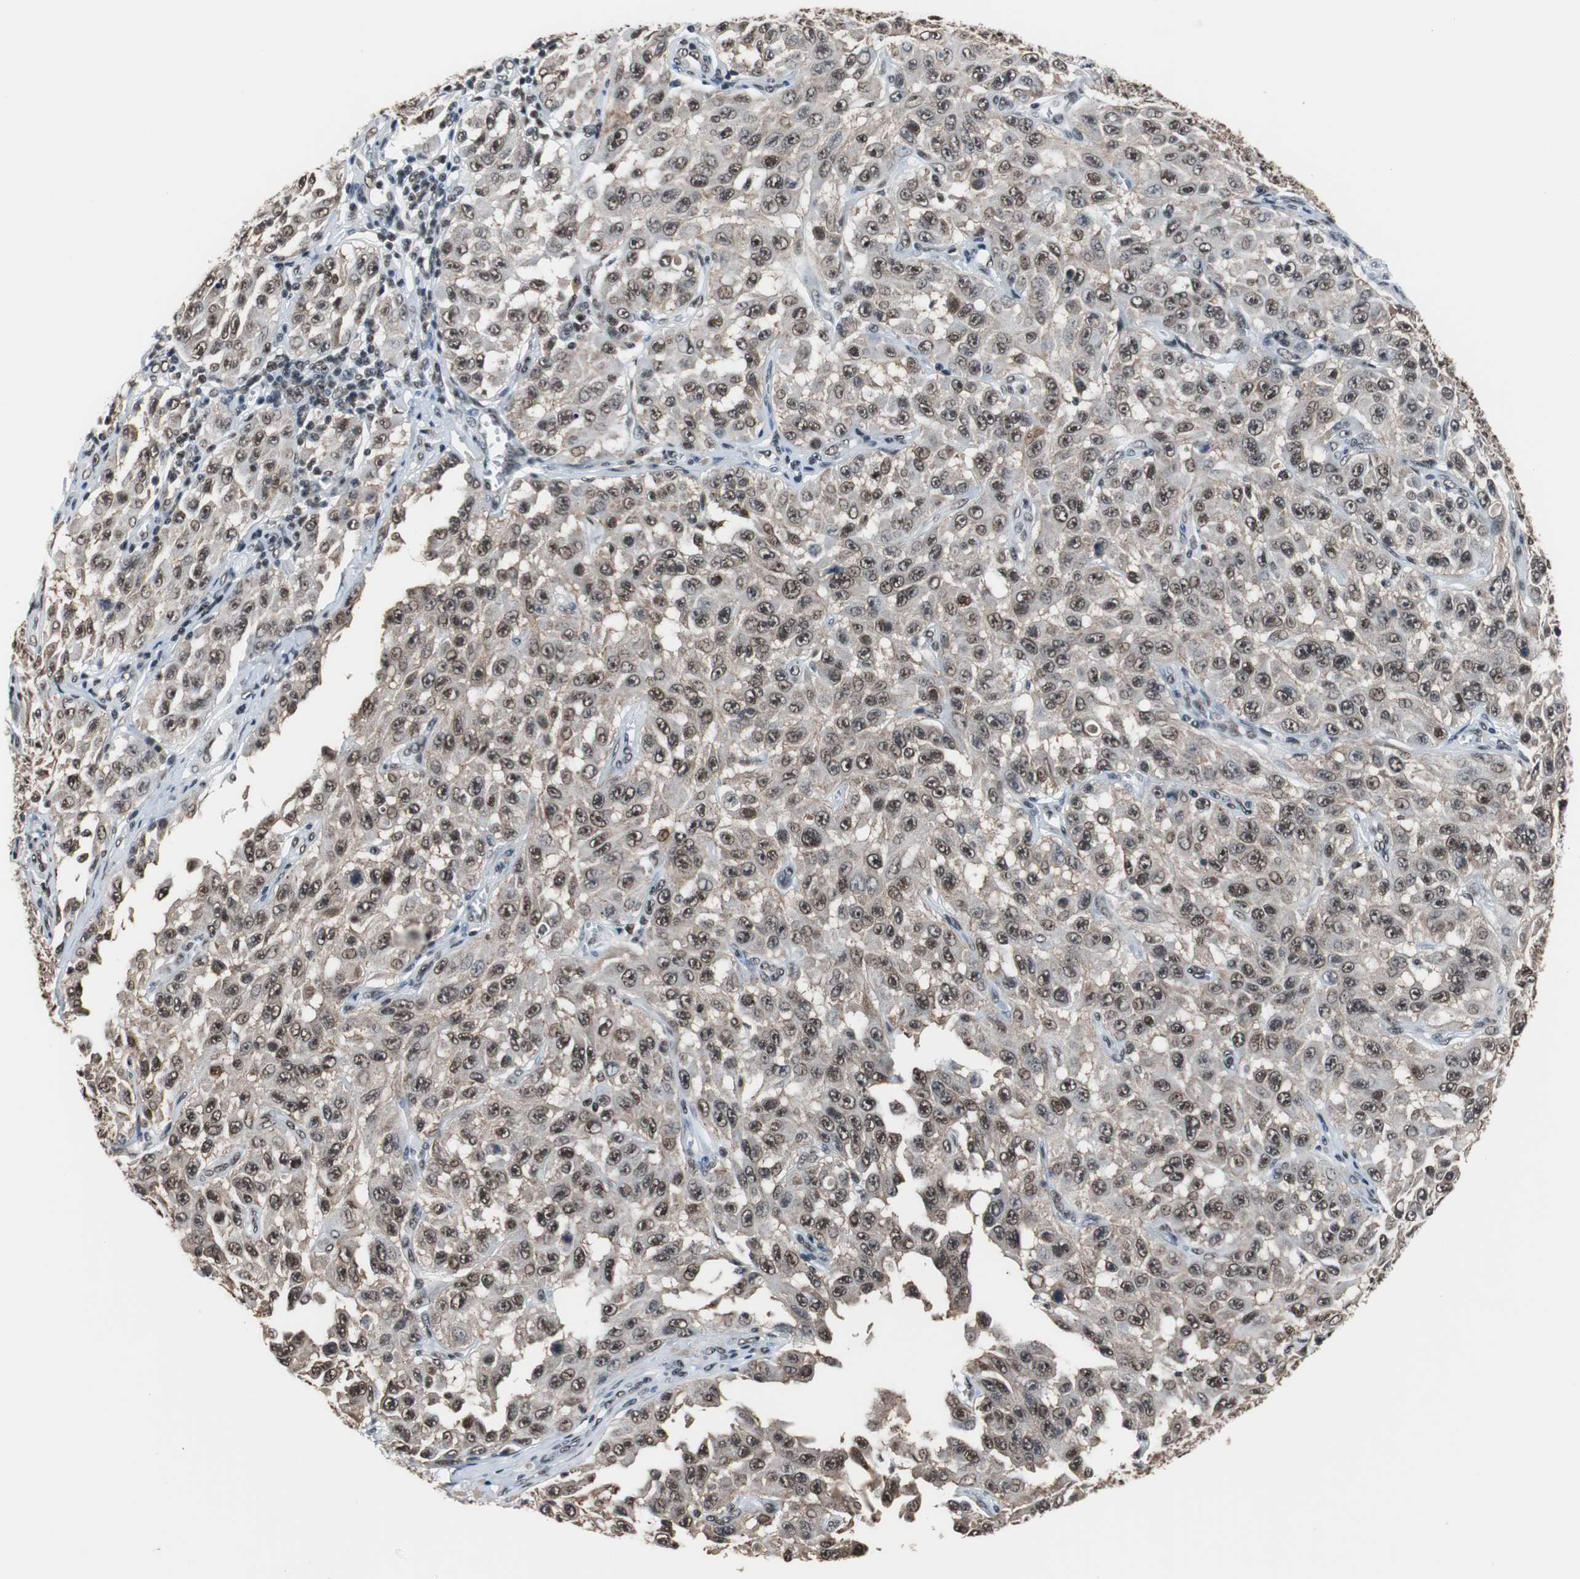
{"staining": {"intensity": "moderate", "quantity": ">75%", "location": "nuclear"}, "tissue": "melanoma", "cell_type": "Tumor cells", "image_type": "cancer", "snomed": [{"axis": "morphology", "description": "Malignant melanoma, NOS"}, {"axis": "topography", "description": "Skin"}], "caption": "Malignant melanoma stained with IHC shows moderate nuclear staining in approximately >75% of tumor cells.", "gene": "TAF7", "patient": {"sex": "male", "age": 30}}